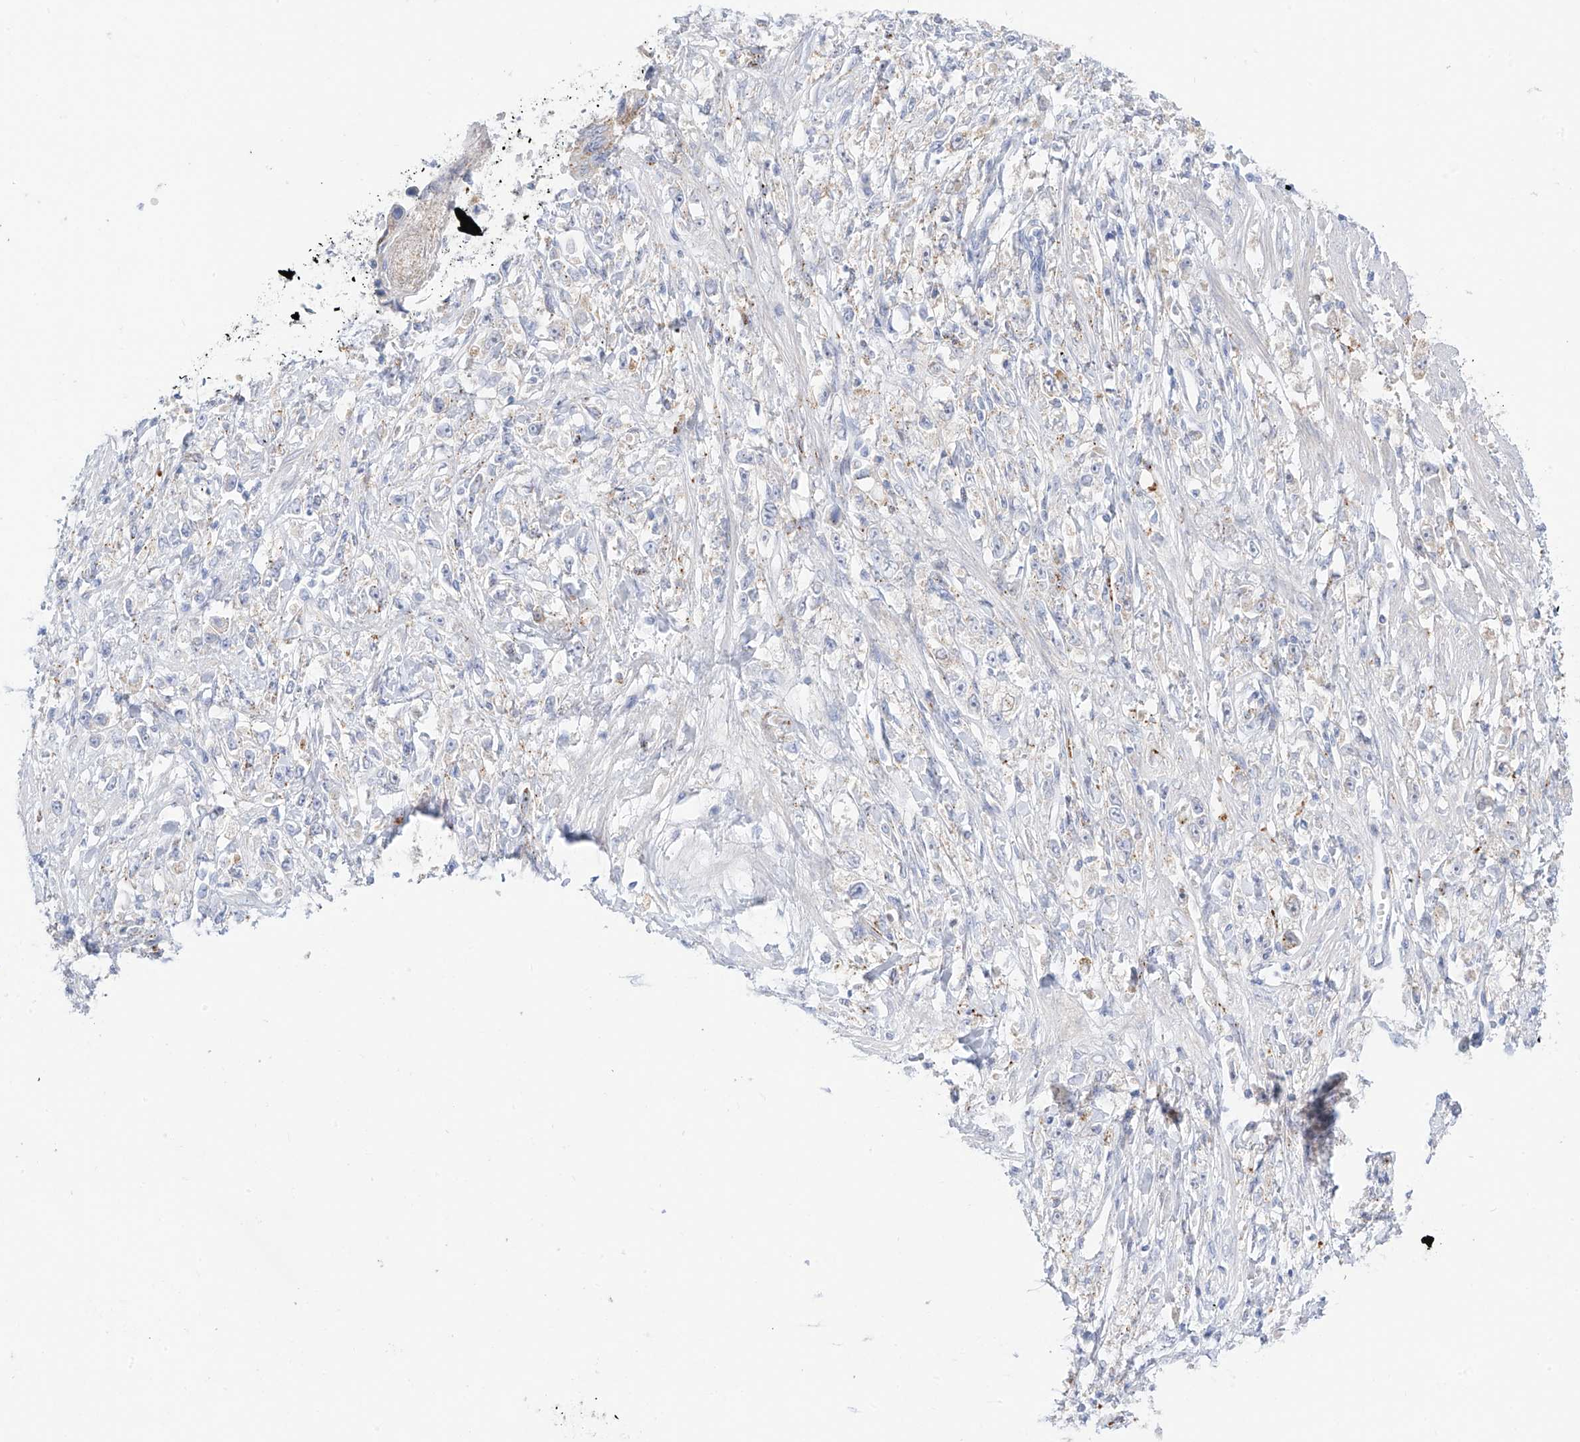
{"staining": {"intensity": "negative", "quantity": "none", "location": "none"}, "tissue": "stomach cancer", "cell_type": "Tumor cells", "image_type": "cancer", "snomed": [{"axis": "morphology", "description": "Adenocarcinoma, NOS"}, {"axis": "topography", "description": "Stomach"}], "caption": "A micrograph of stomach adenocarcinoma stained for a protein exhibits no brown staining in tumor cells.", "gene": "PSPH", "patient": {"sex": "female", "age": 59}}